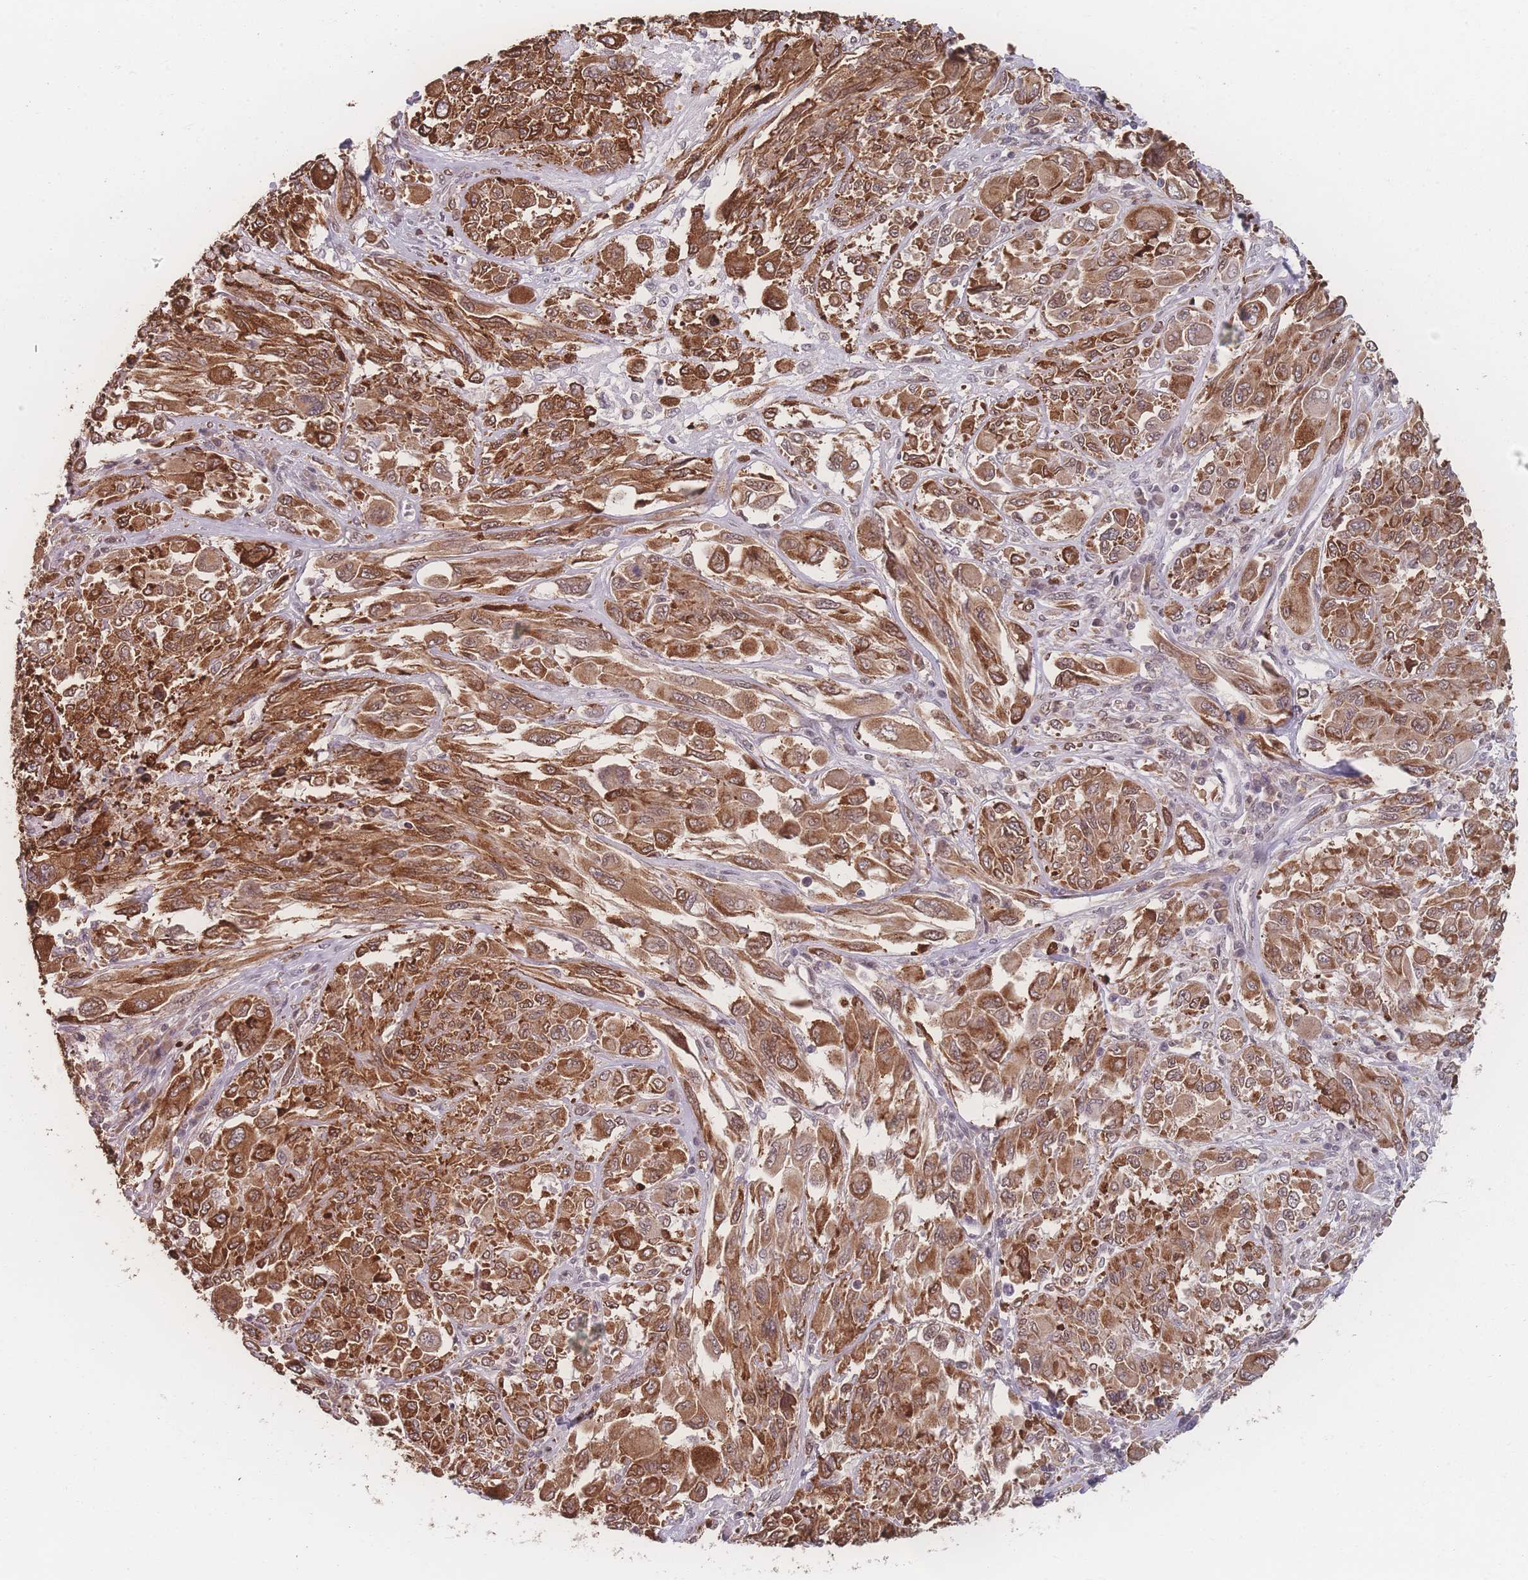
{"staining": {"intensity": "strong", "quantity": ">75%", "location": "cytoplasmic/membranous,nuclear"}, "tissue": "melanoma", "cell_type": "Tumor cells", "image_type": "cancer", "snomed": [{"axis": "morphology", "description": "Malignant melanoma, NOS"}, {"axis": "topography", "description": "Skin"}], "caption": "An immunohistochemistry (IHC) histopathology image of neoplastic tissue is shown. Protein staining in brown highlights strong cytoplasmic/membranous and nuclear positivity in malignant melanoma within tumor cells.", "gene": "ZC3H13", "patient": {"sex": "female", "age": 91}}